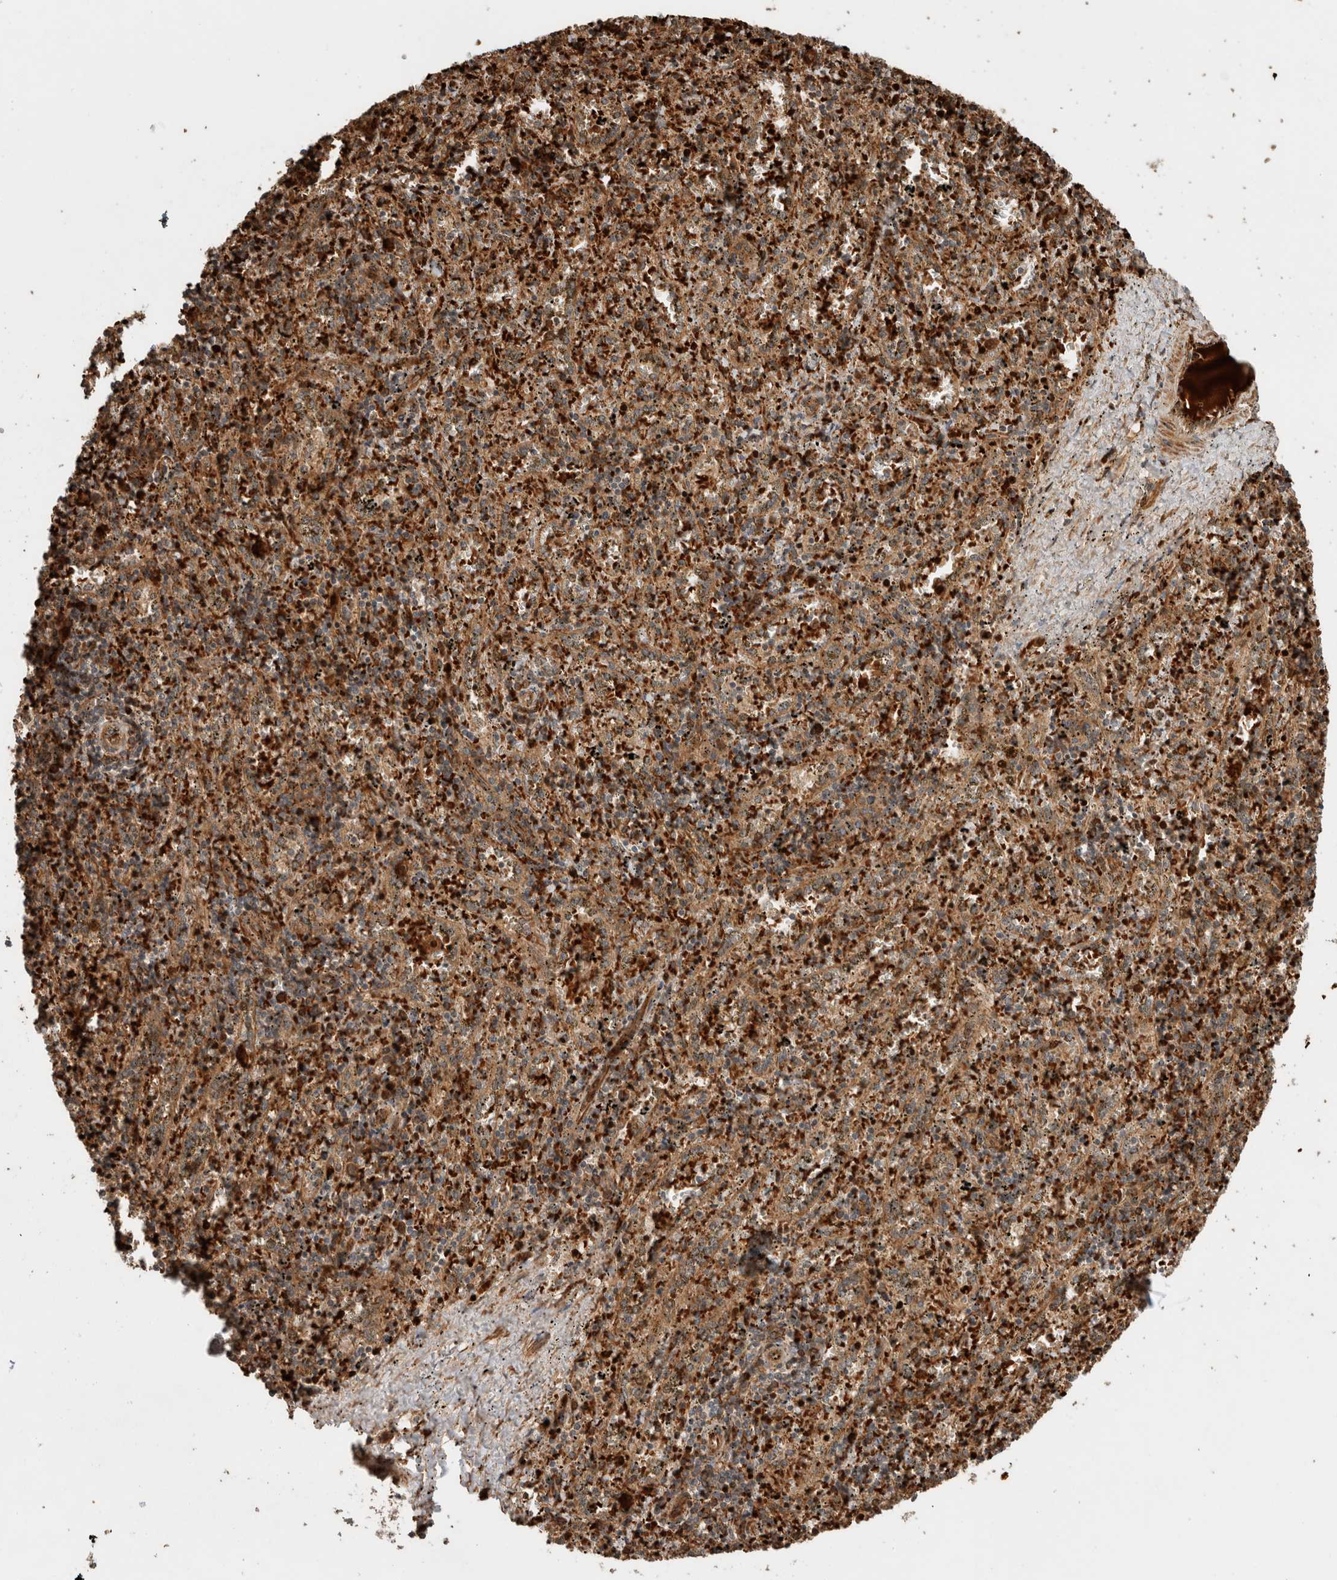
{"staining": {"intensity": "moderate", "quantity": ">75%", "location": "cytoplasmic/membranous"}, "tissue": "spleen", "cell_type": "Cells in red pulp", "image_type": "normal", "snomed": [{"axis": "morphology", "description": "Normal tissue, NOS"}, {"axis": "topography", "description": "Spleen"}], "caption": "Spleen was stained to show a protein in brown. There is medium levels of moderate cytoplasmic/membranous staining in about >75% of cells in red pulp. The staining was performed using DAB (3,3'-diaminobenzidine) to visualize the protein expression in brown, while the nuclei were stained in blue with hematoxylin (Magnification: 20x).", "gene": "OTUD6B", "patient": {"sex": "male", "age": 11}}